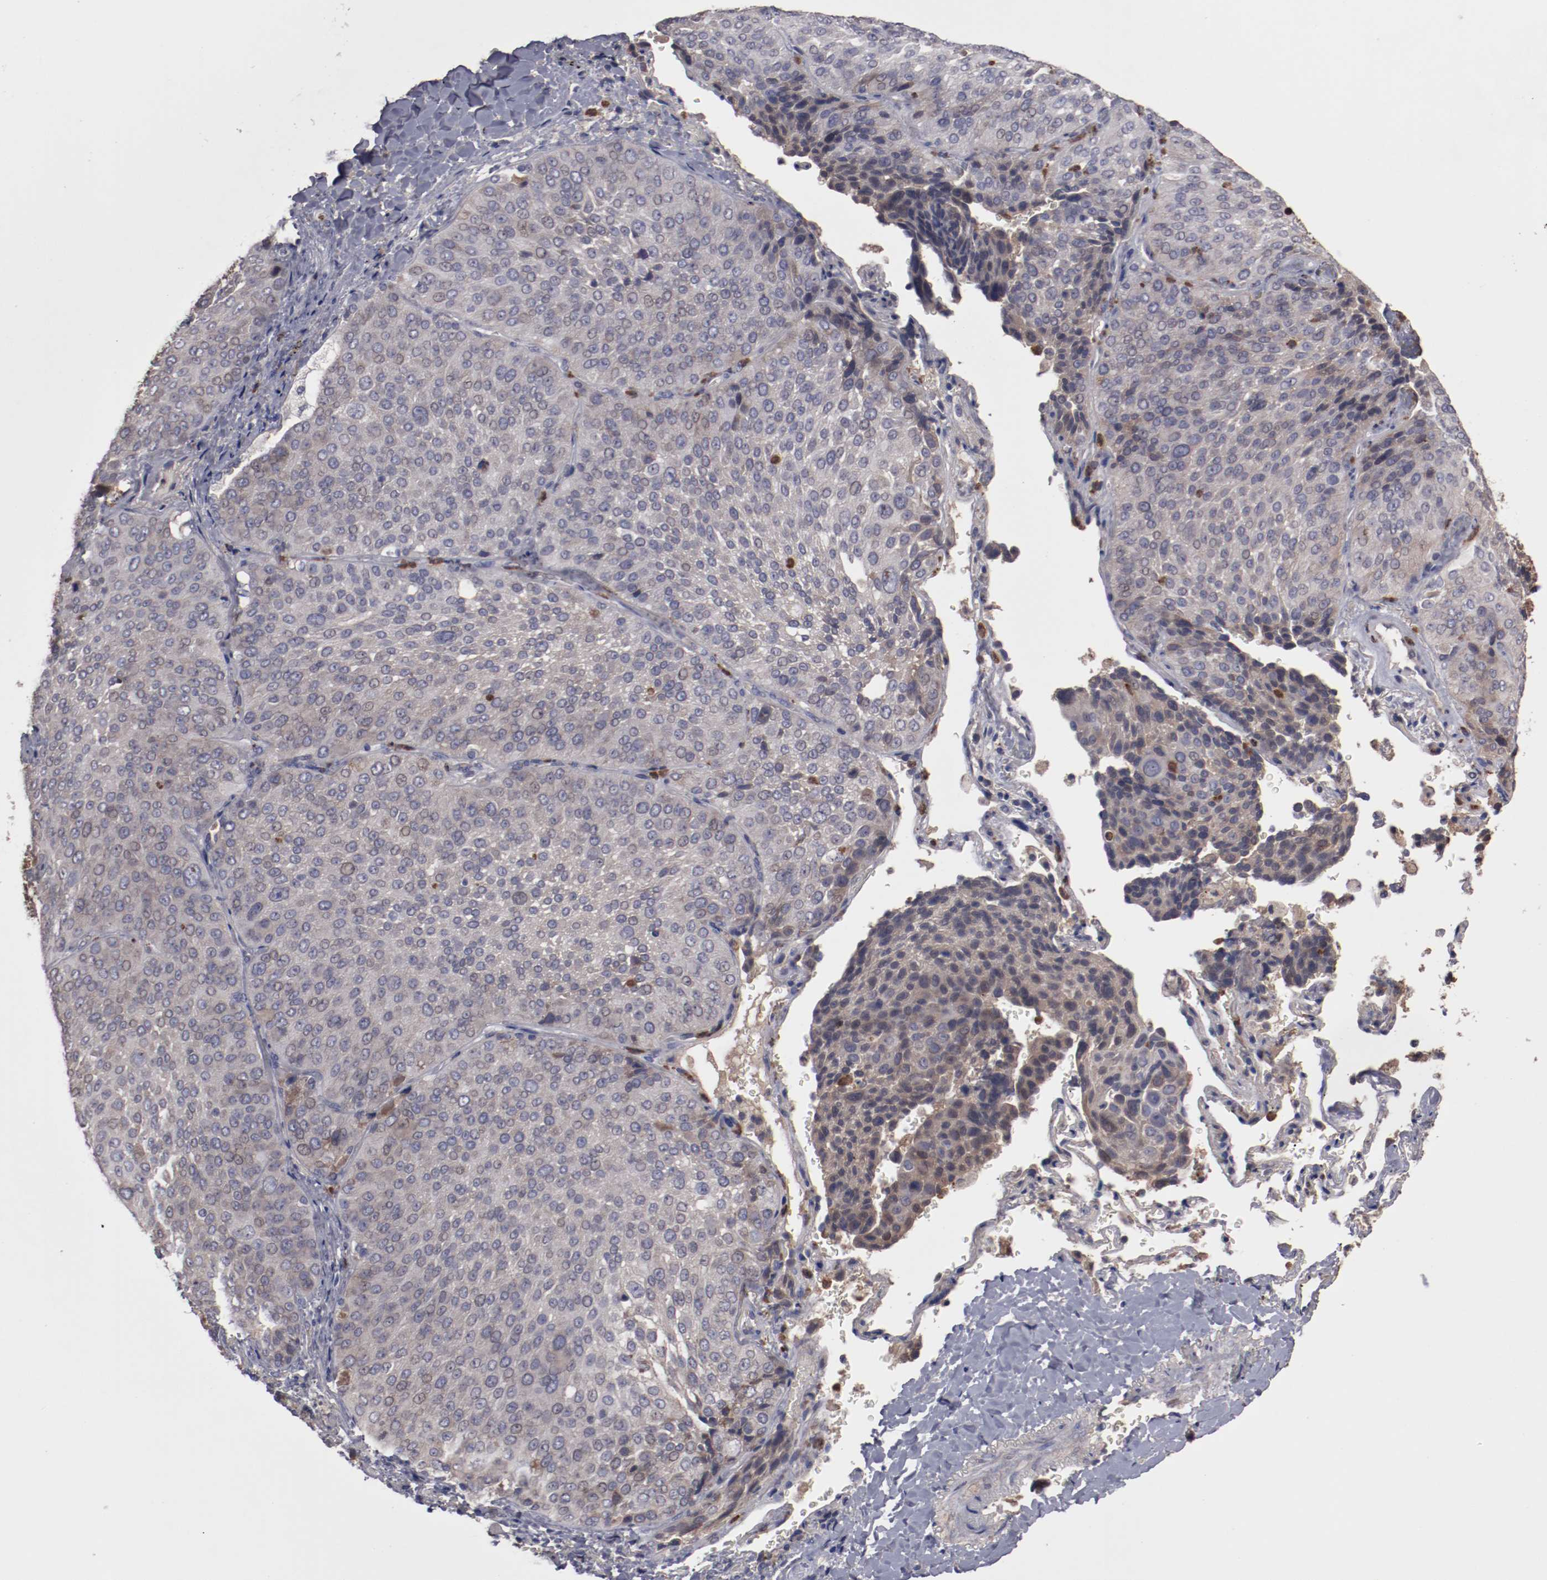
{"staining": {"intensity": "weak", "quantity": "<25%", "location": "cytoplasmic/membranous"}, "tissue": "lung cancer", "cell_type": "Tumor cells", "image_type": "cancer", "snomed": [{"axis": "morphology", "description": "Squamous cell carcinoma, NOS"}, {"axis": "topography", "description": "Lung"}], "caption": "This is an immunohistochemistry (IHC) histopathology image of lung cancer. There is no expression in tumor cells.", "gene": "SERPINA7", "patient": {"sex": "male", "age": 54}}